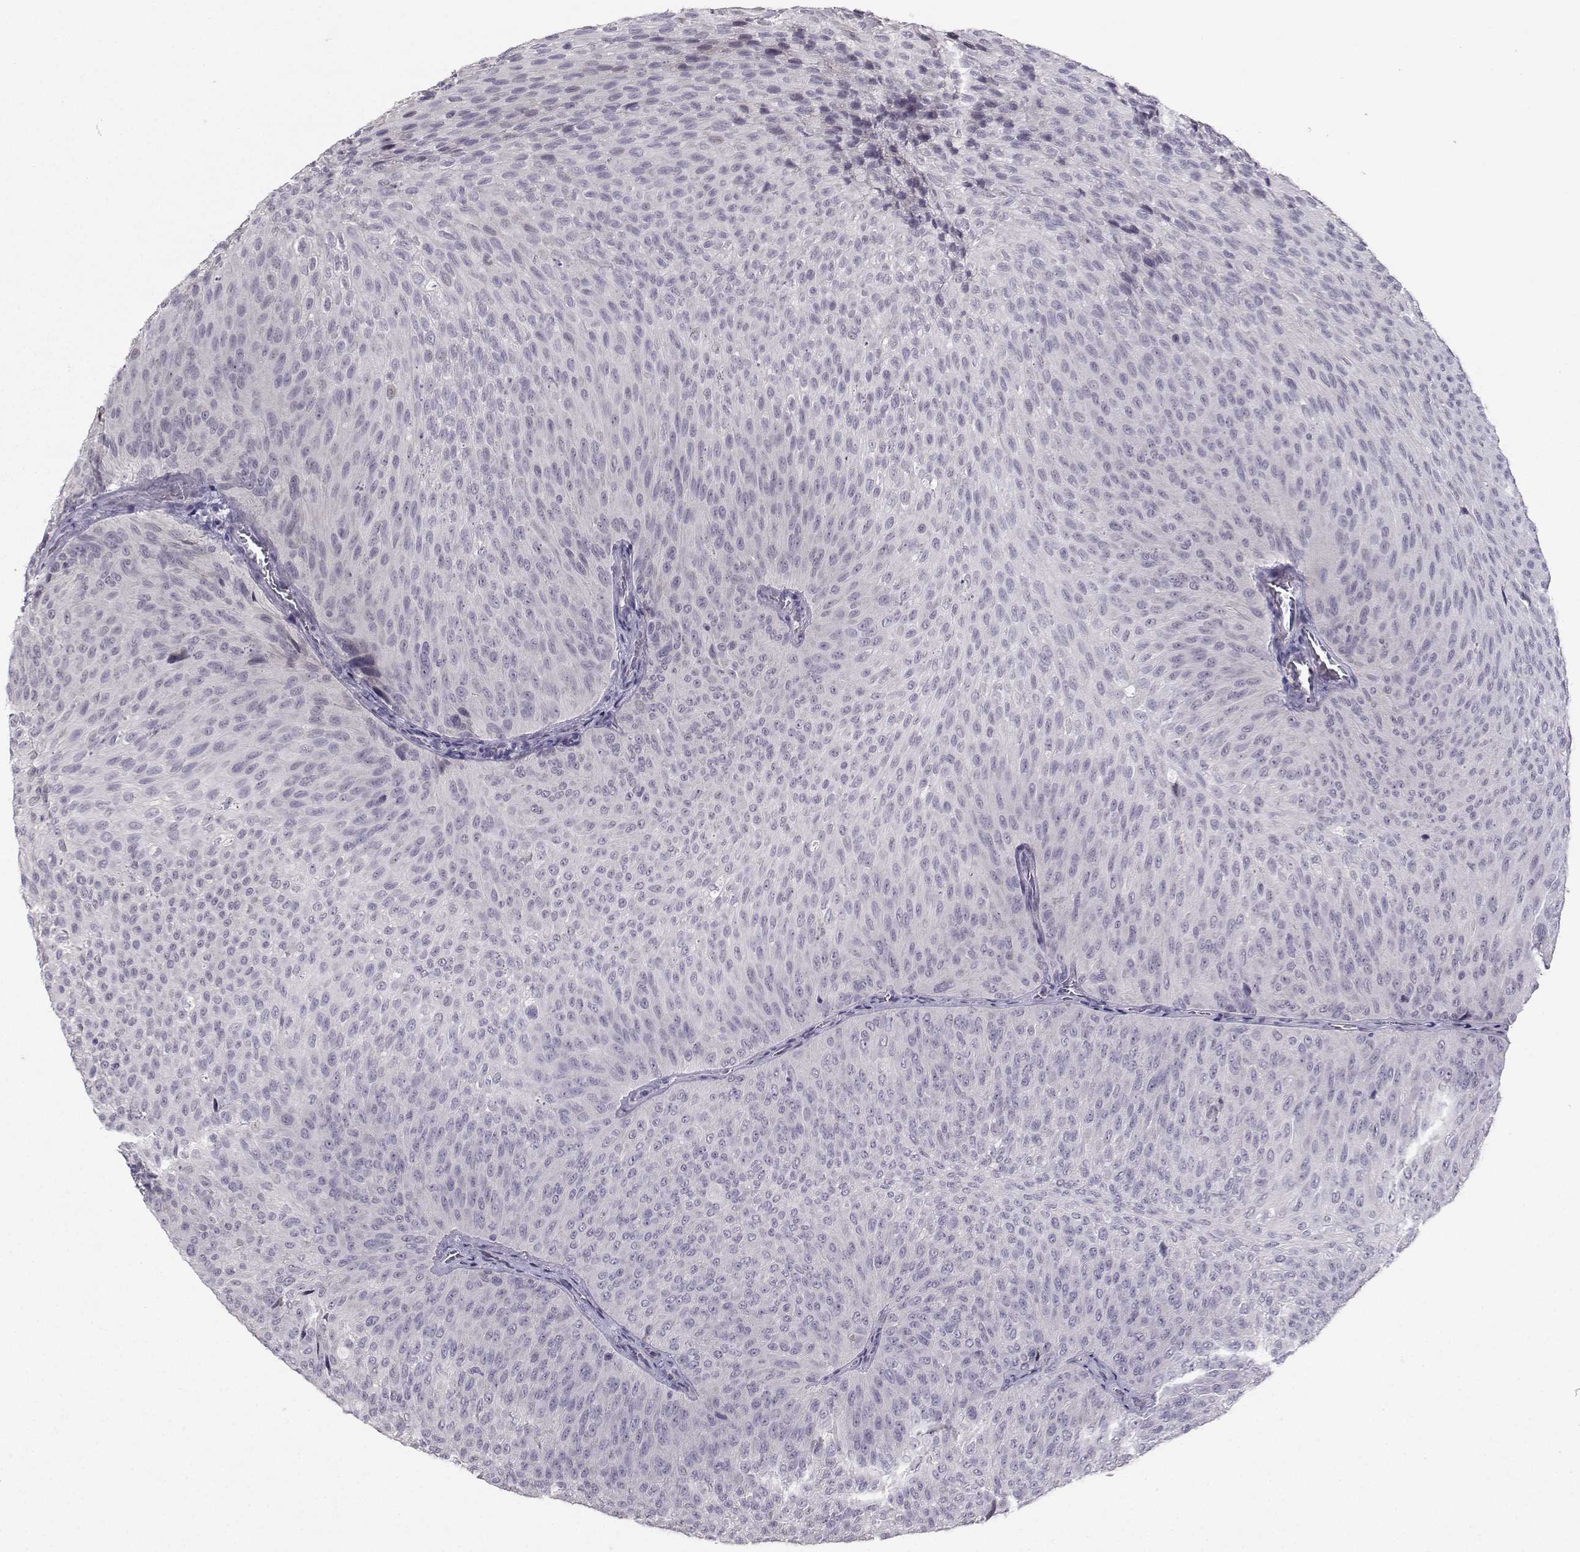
{"staining": {"intensity": "negative", "quantity": "none", "location": "none"}, "tissue": "urothelial cancer", "cell_type": "Tumor cells", "image_type": "cancer", "snomed": [{"axis": "morphology", "description": "Urothelial carcinoma, Low grade"}, {"axis": "topography", "description": "Urinary bladder"}], "caption": "Low-grade urothelial carcinoma was stained to show a protein in brown. There is no significant expression in tumor cells.", "gene": "CARTPT", "patient": {"sex": "male", "age": 78}}